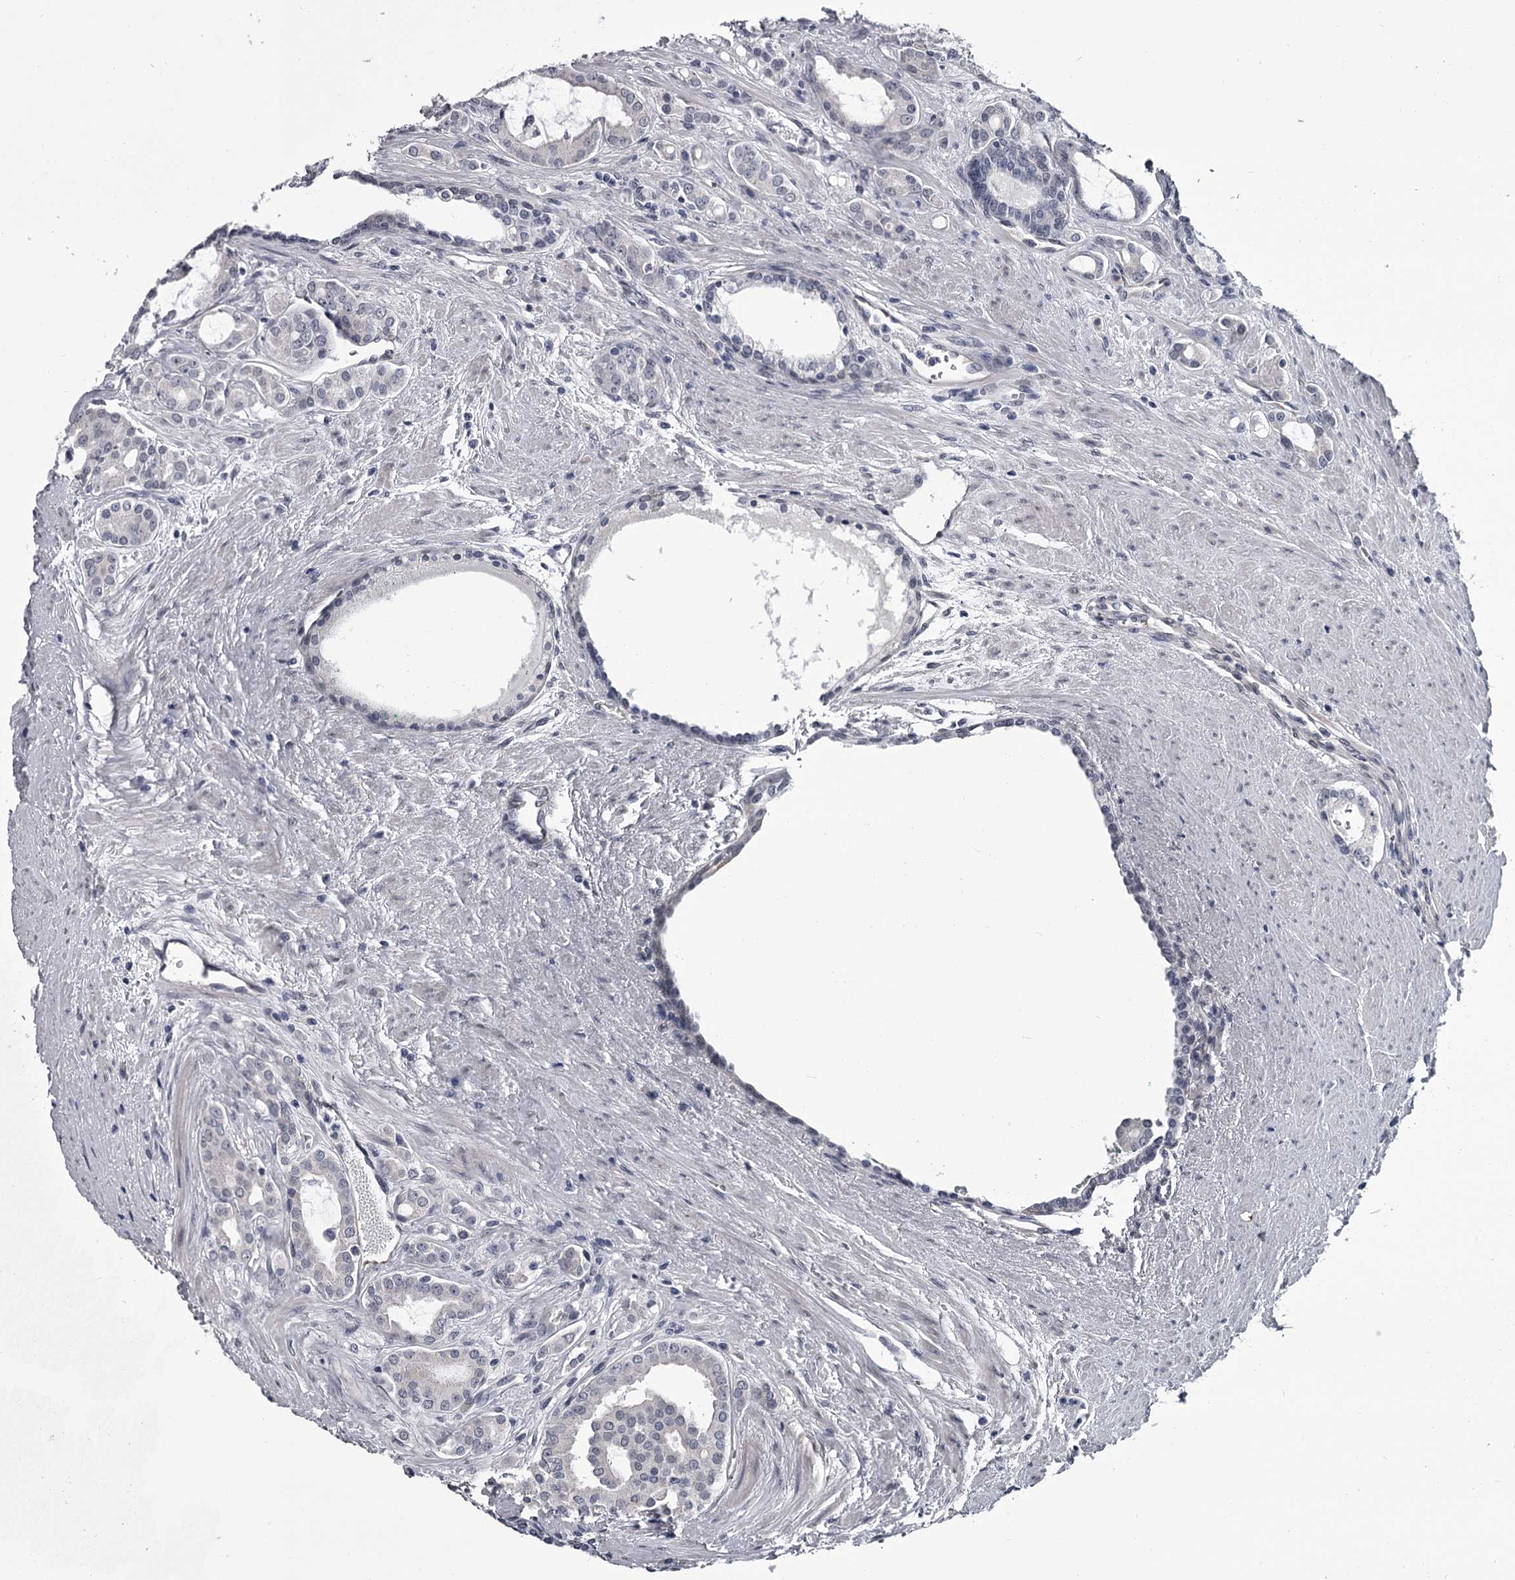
{"staining": {"intensity": "negative", "quantity": "none", "location": "none"}, "tissue": "prostate cancer", "cell_type": "Tumor cells", "image_type": "cancer", "snomed": [{"axis": "morphology", "description": "Adenocarcinoma, High grade"}, {"axis": "topography", "description": "Prostate"}], "caption": "The photomicrograph demonstrates no staining of tumor cells in prostate adenocarcinoma (high-grade). The staining is performed using DAB brown chromogen with nuclei counter-stained in using hematoxylin.", "gene": "PRPF40B", "patient": {"sex": "male", "age": 72}}